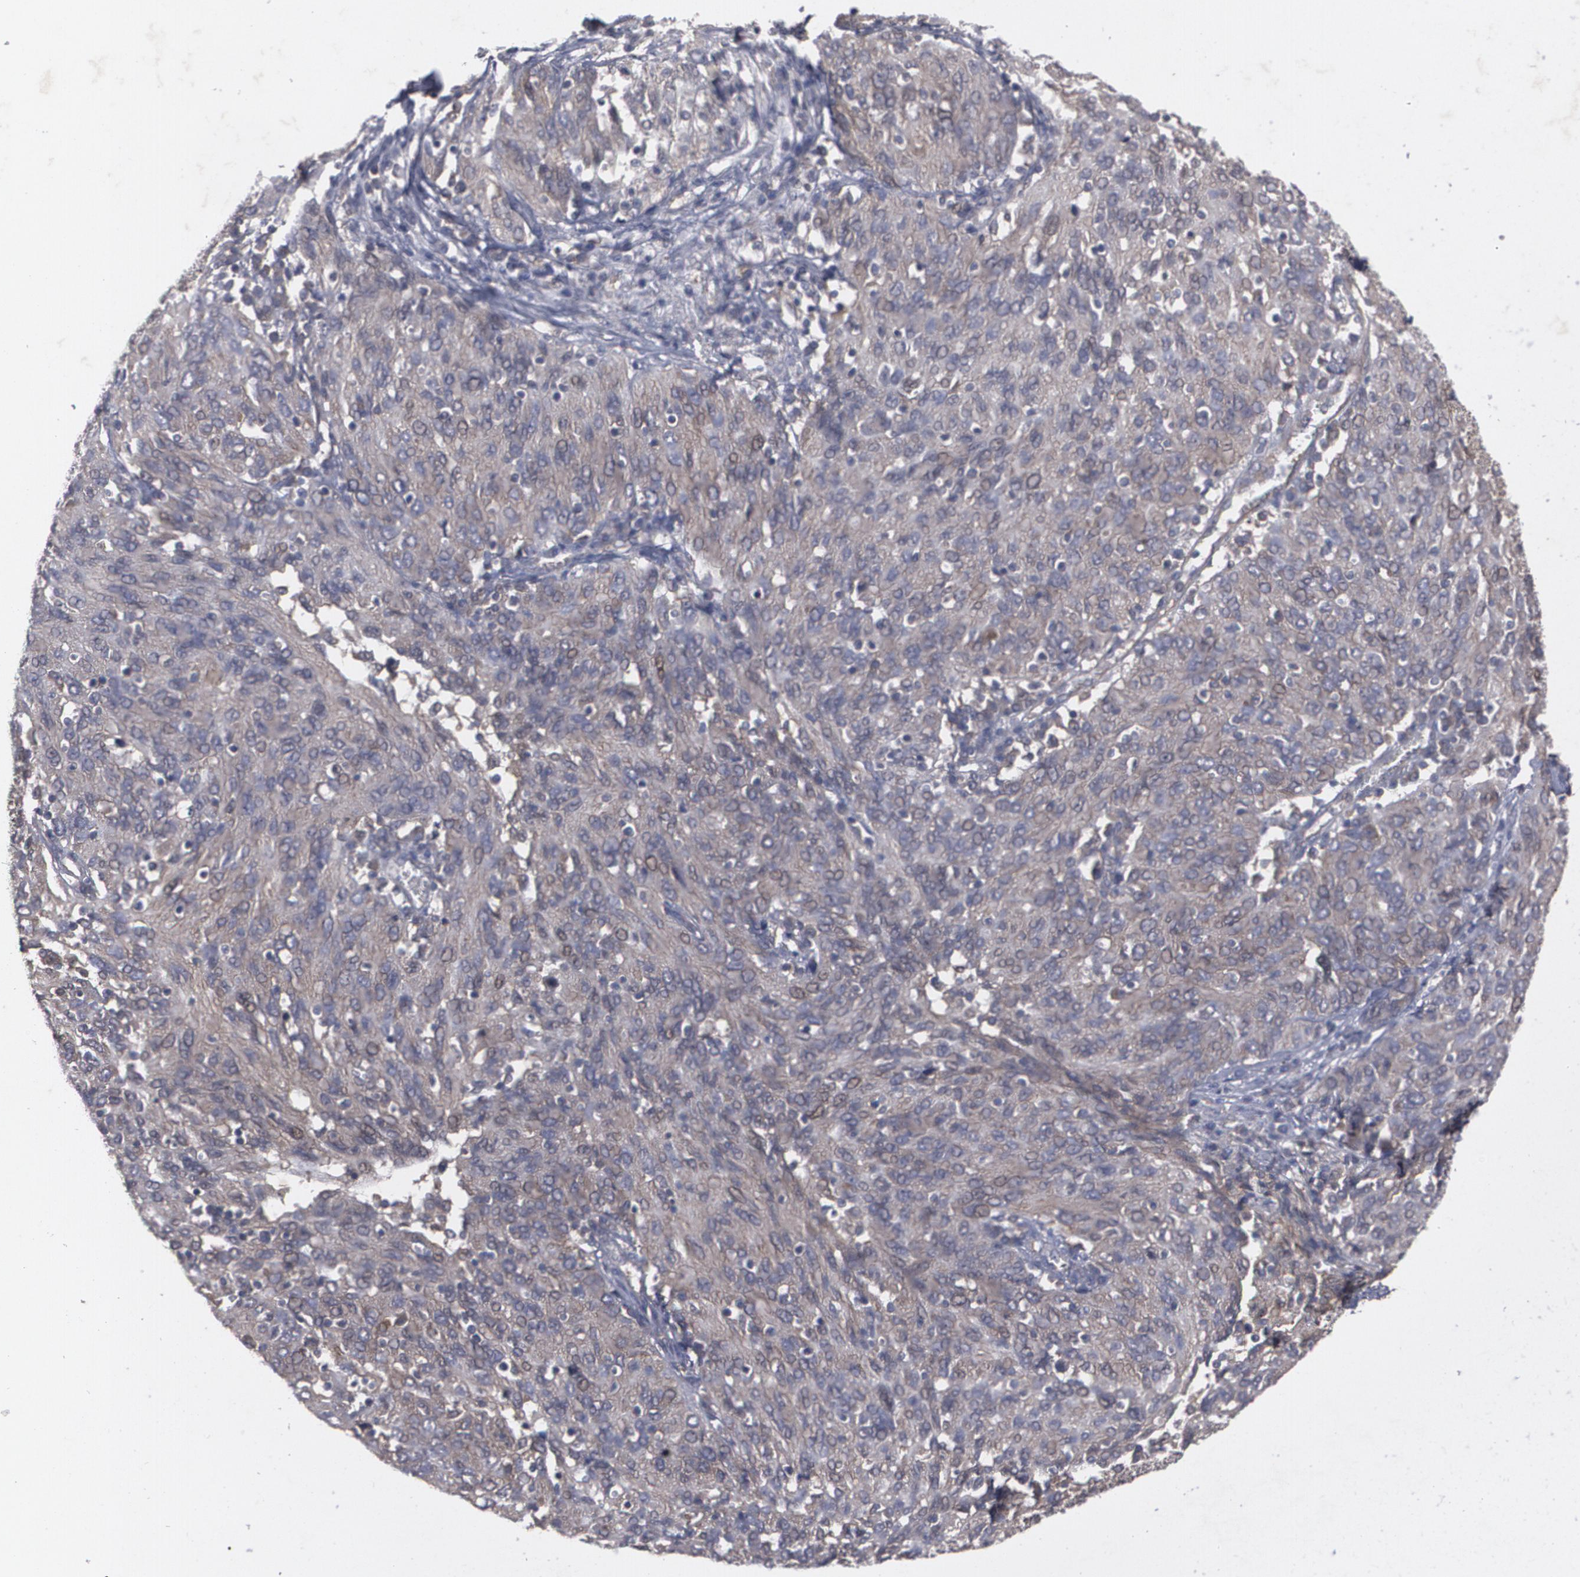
{"staining": {"intensity": "negative", "quantity": "none", "location": "none"}, "tissue": "ovarian cancer", "cell_type": "Tumor cells", "image_type": "cancer", "snomed": [{"axis": "morphology", "description": "Carcinoma, endometroid"}, {"axis": "topography", "description": "Ovary"}], "caption": "Ovarian endometroid carcinoma stained for a protein using immunohistochemistry demonstrates no staining tumor cells.", "gene": "HTT", "patient": {"sex": "female", "age": 50}}